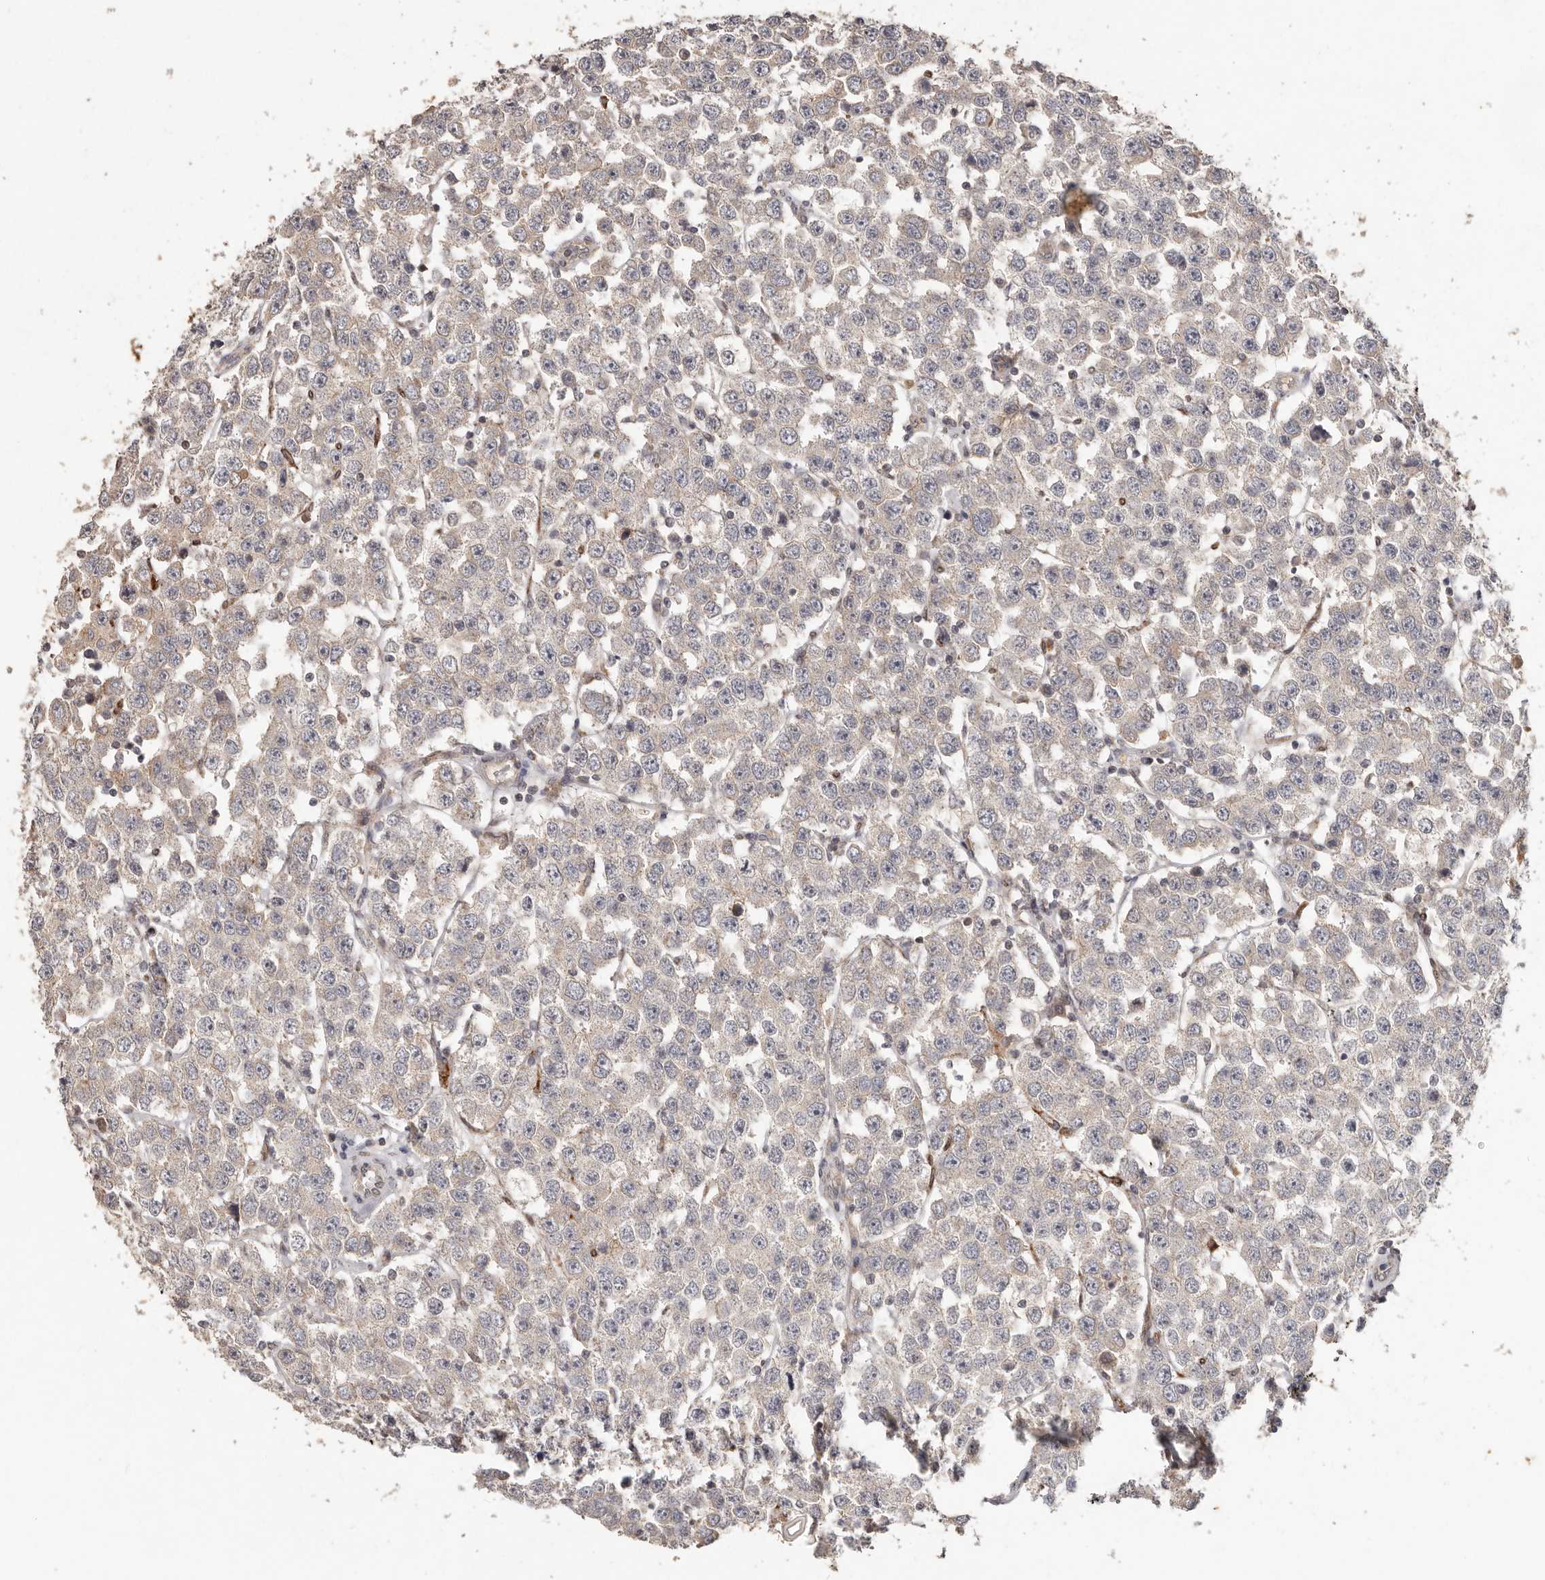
{"staining": {"intensity": "weak", "quantity": "25%-75%", "location": "cytoplasmic/membranous"}, "tissue": "testis cancer", "cell_type": "Tumor cells", "image_type": "cancer", "snomed": [{"axis": "morphology", "description": "Seminoma, NOS"}, {"axis": "topography", "description": "Testis"}], "caption": "Tumor cells exhibit low levels of weak cytoplasmic/membranous positivity in approximately 25%-75% of cells in testis cancer (seminoma).", "gene": "PLOD2", "patient": {"sex": "male", "age": 28}}